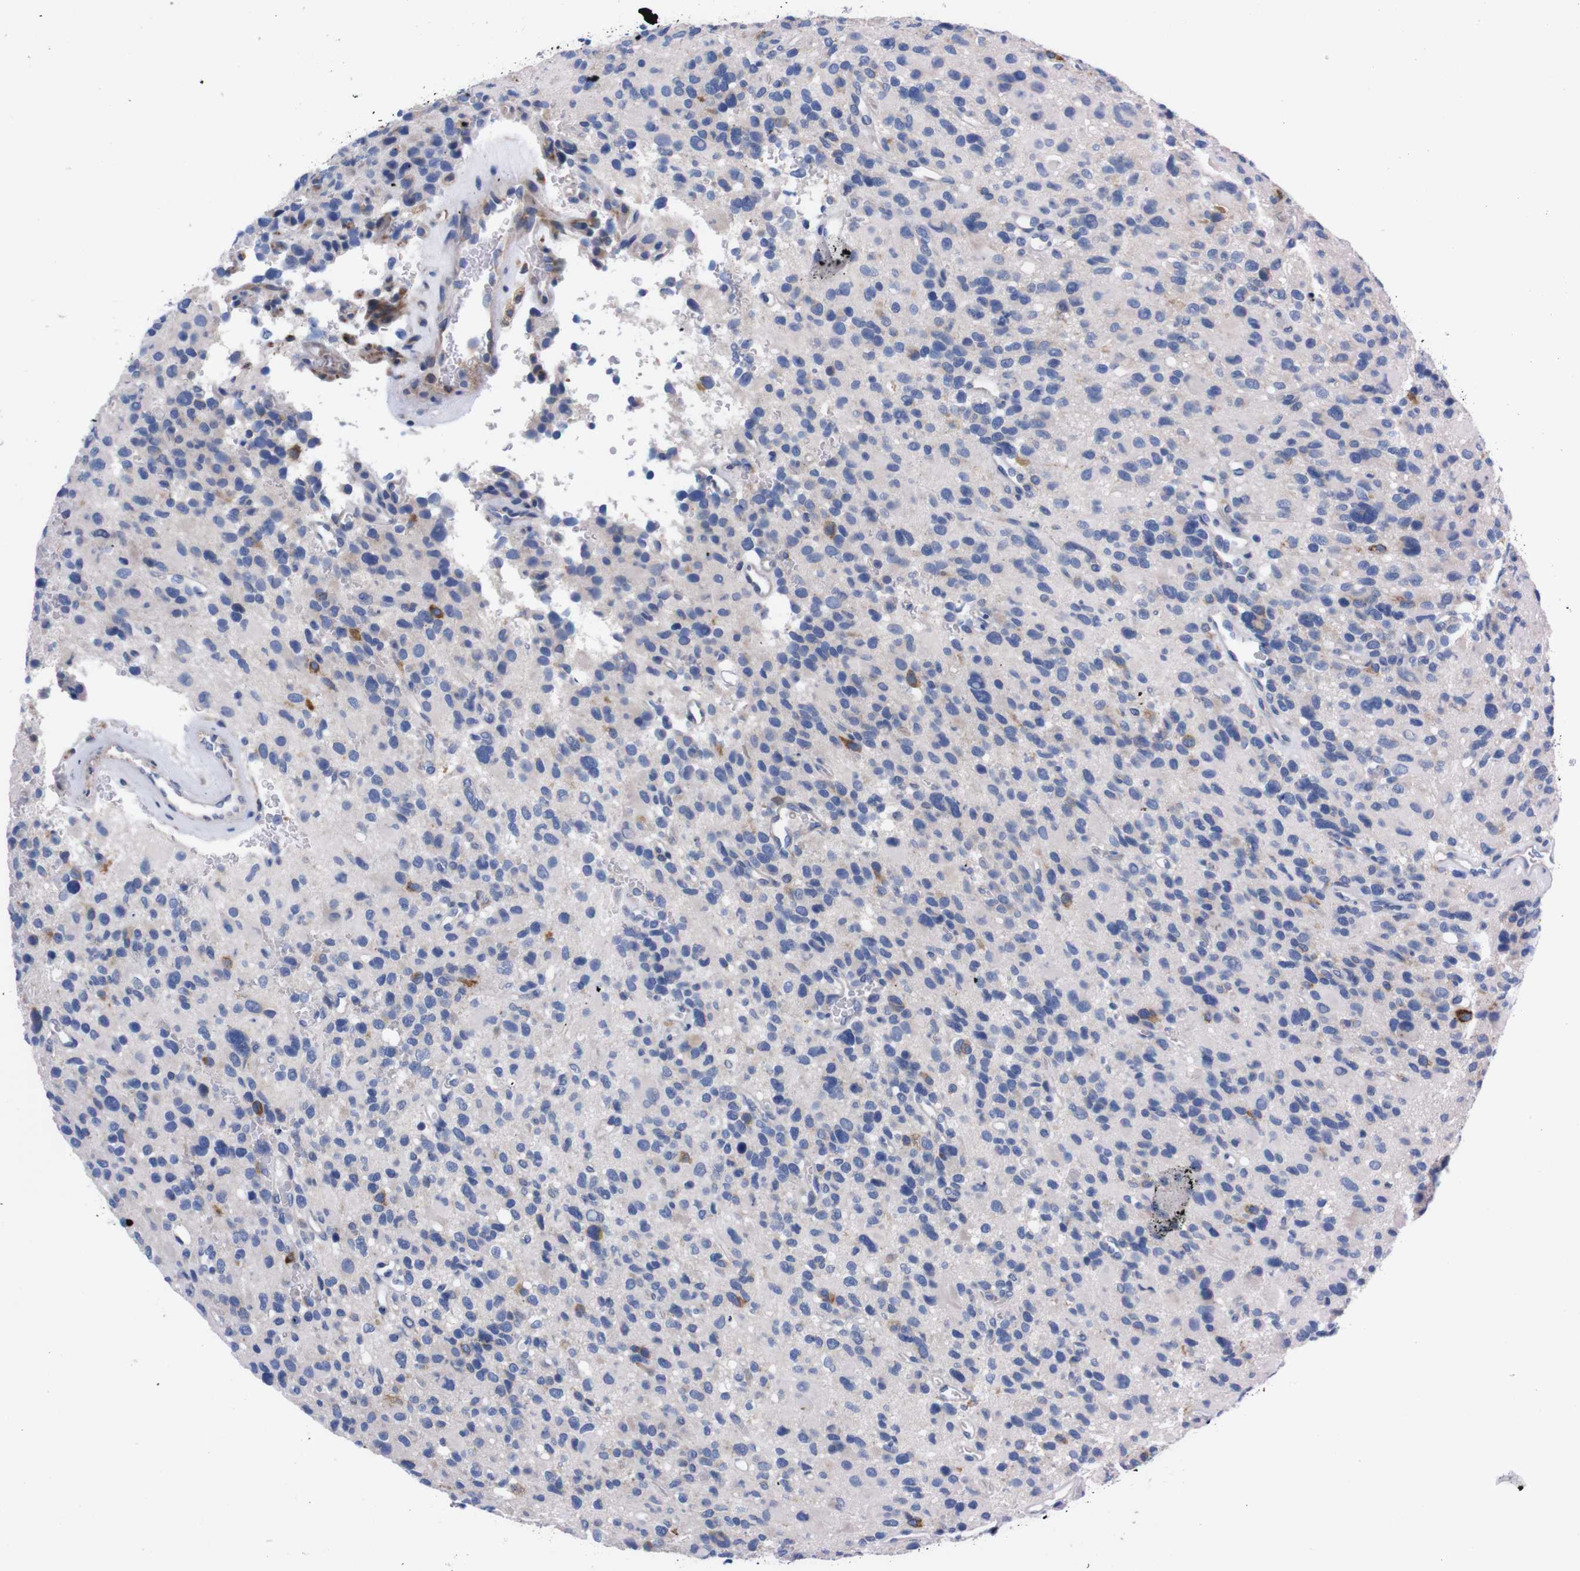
{"staining": {"intensity": "weak", "quantity": "<25%", "location": "cytoplasmic/membranous"}, "tissue": "glioma", "cell_type": "Tumor cells", "image_type": "cancer", "snomed": [{"axis": "morphology", "description": "Glioma, malignant, High grade"}, {"axis": "topography", "description": "Brain"}], "caption": "This is an immunohistochemistry micrograph of human glioma. There is no expression in tumor cells.", "gene": "NEBL", "patient": {"sex": "male", "age": 48}}